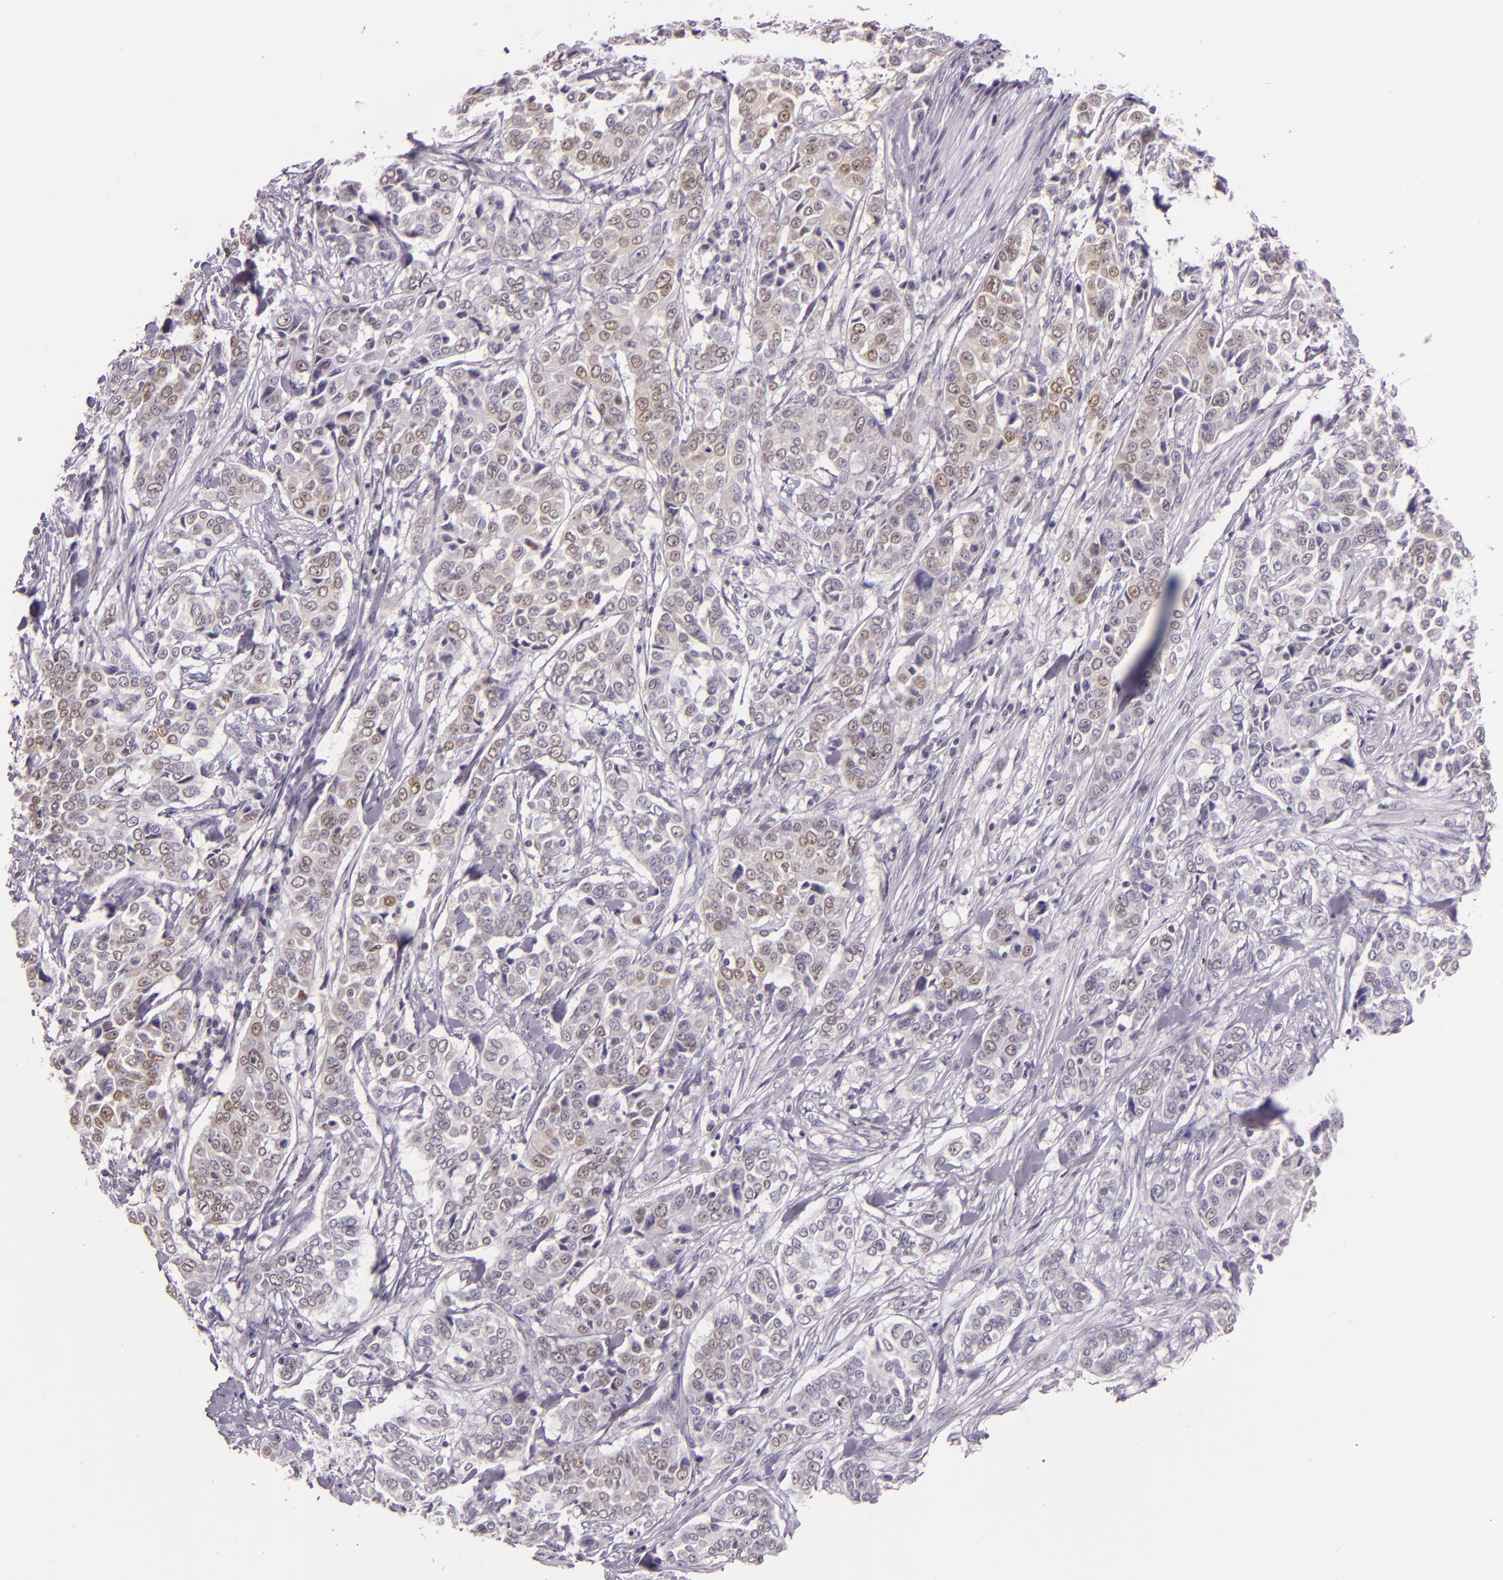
{"staining": {"intensity": "weak", "quantity": "25%-75%", "location": "nuclear"}, "tissue": "pancreatic cancer", "cell_type": "Tumor cells", "image_type": "cancer", "snomed": [{"axis": "morphology", "description": "Adenocarcinoma, NOS"}, {"axis": "topography", "description": "Pancreas"}], "caption": "Protein staining of pancreatic cancer (adenocarcinoma) tissue shows weak nuclear expression in about 25%-75% of tumor cells.", "gene": "HSPA8", "patient": {"sex": "female", "age": 52}}